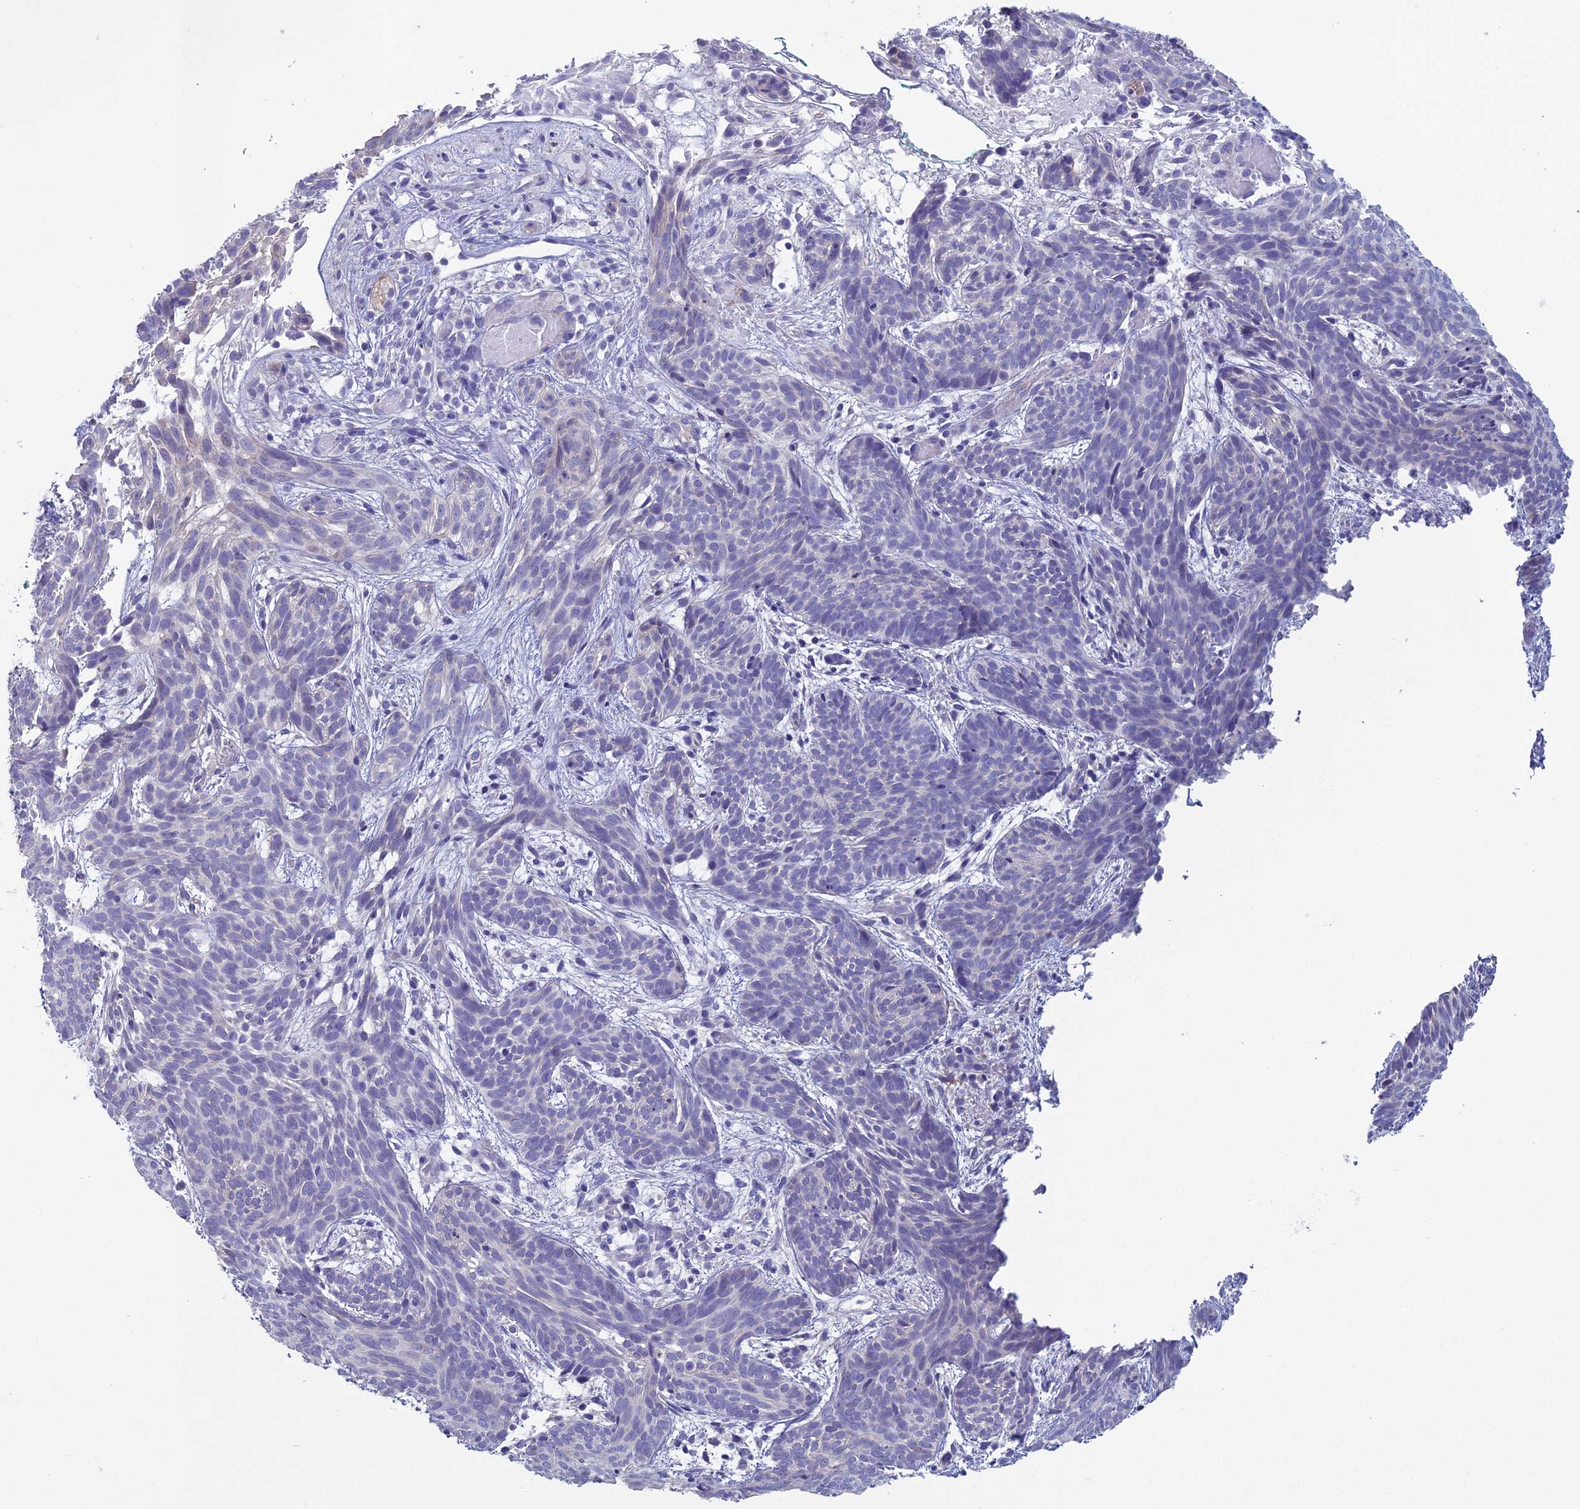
{"staining": {"intensity": "negative", "quantity": "none", "location": "none"}, "tissue": "skin cancer", "cell_type": "Tumor cells", "image_type": "cancer", "snomed": [{"axis": "morphology", "description": "Basal cell carcinoma"}, {"axis": "topography", "description": "Skin"}], "caption": "An immunohistochemistry histopathology image of basal cell carcinoma (skin) is shown. There is no staining in tumor cells of basal cell carcinoma (skin).", "gene": "NCAM1", "patient": {"sex": "female", "age": 81}}